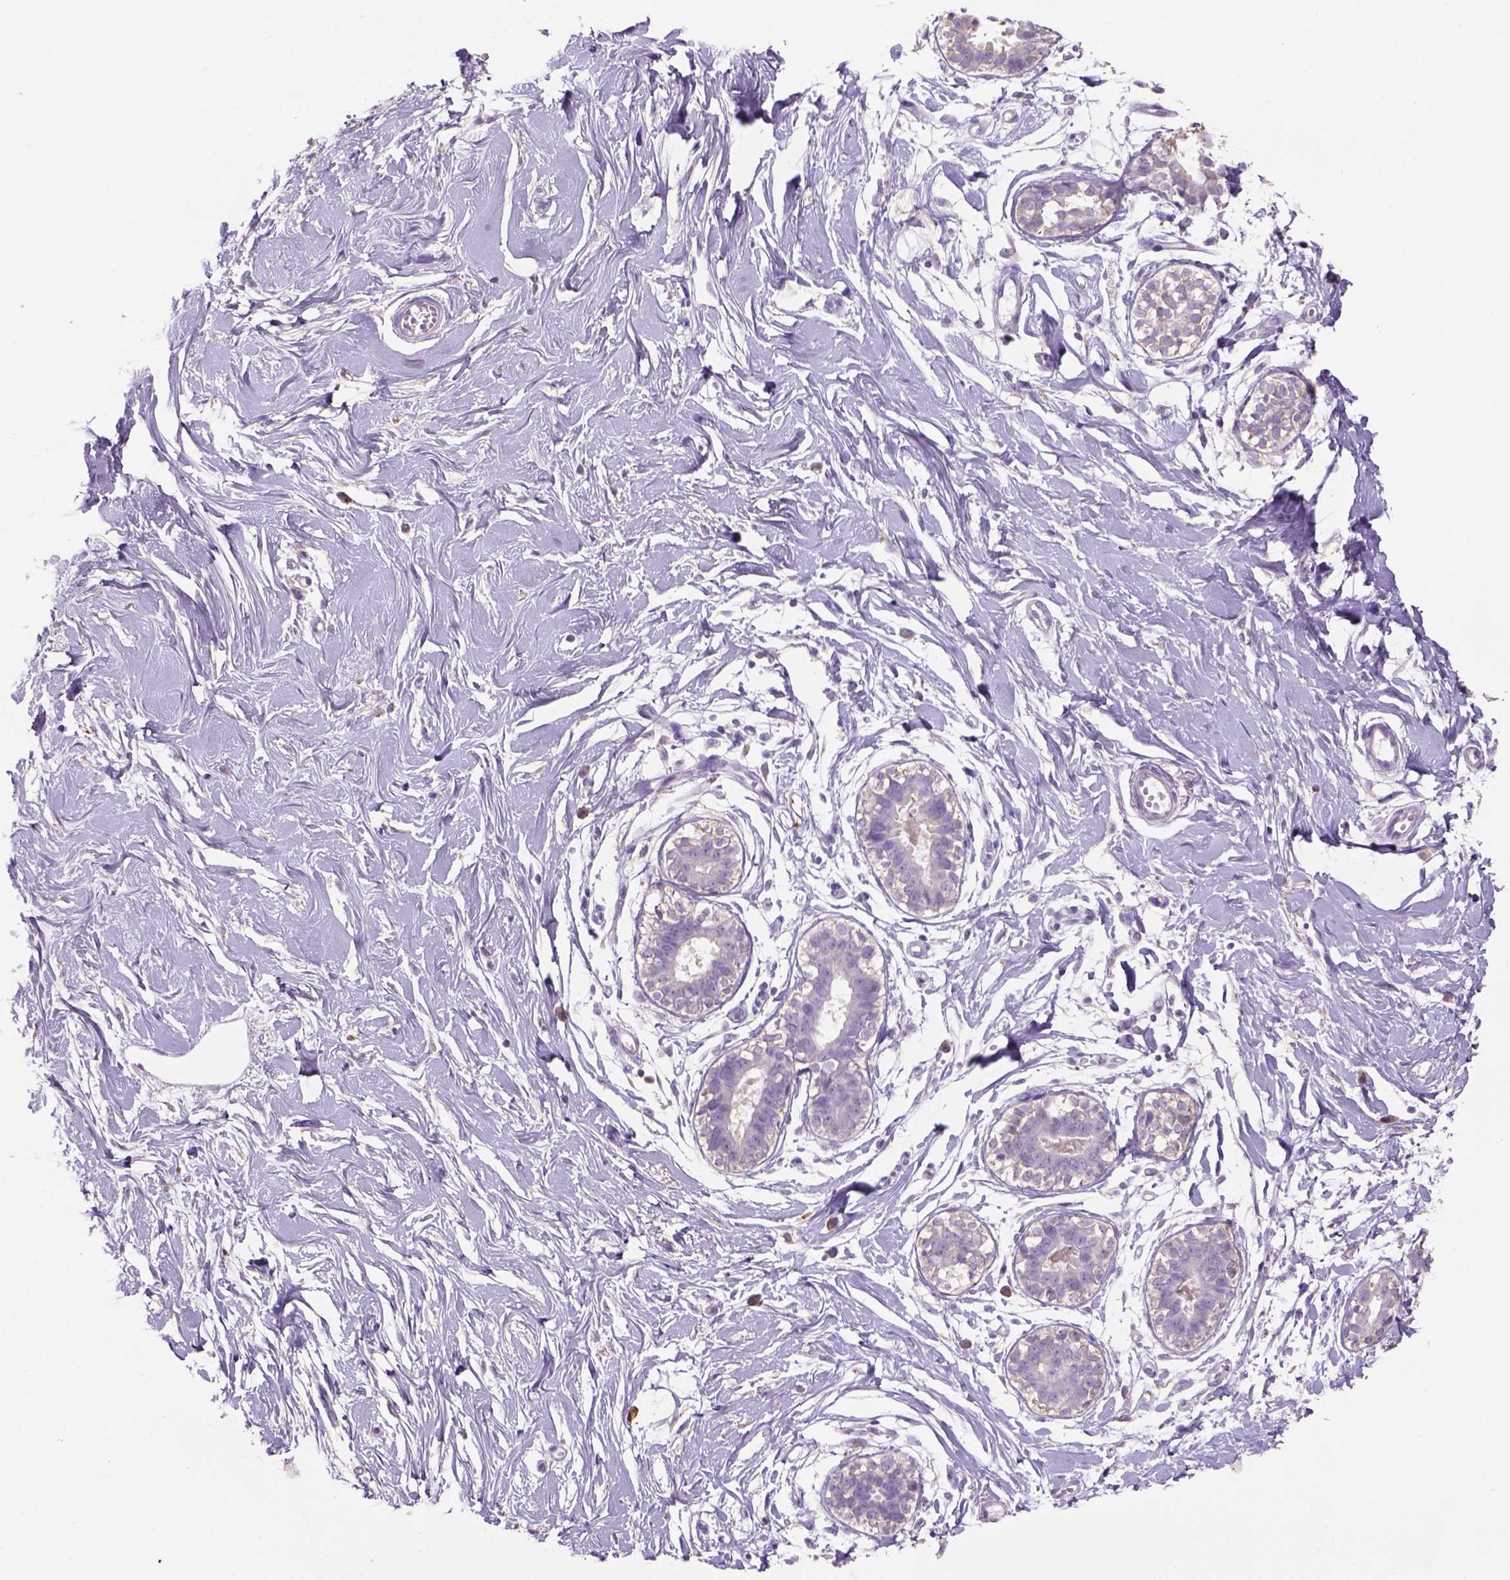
{"staining": {"intensity": "negative", "quantity": "none", "location": "none"}, "tissue": "breast", "cell_type": "Adipocytes", "image_type": "normal", "snomed": [{"axis": "morphology", "description": "Normal tissue, NOS"}, {"axis": "topography", "description": "Breast"}], "caption": "Image shows no protein staining in adipocytes of unremarkable breast. Nuclei are stained in blue.", "gene": "NAALAD2", "patient": {"sex": "female", "age": 49}}